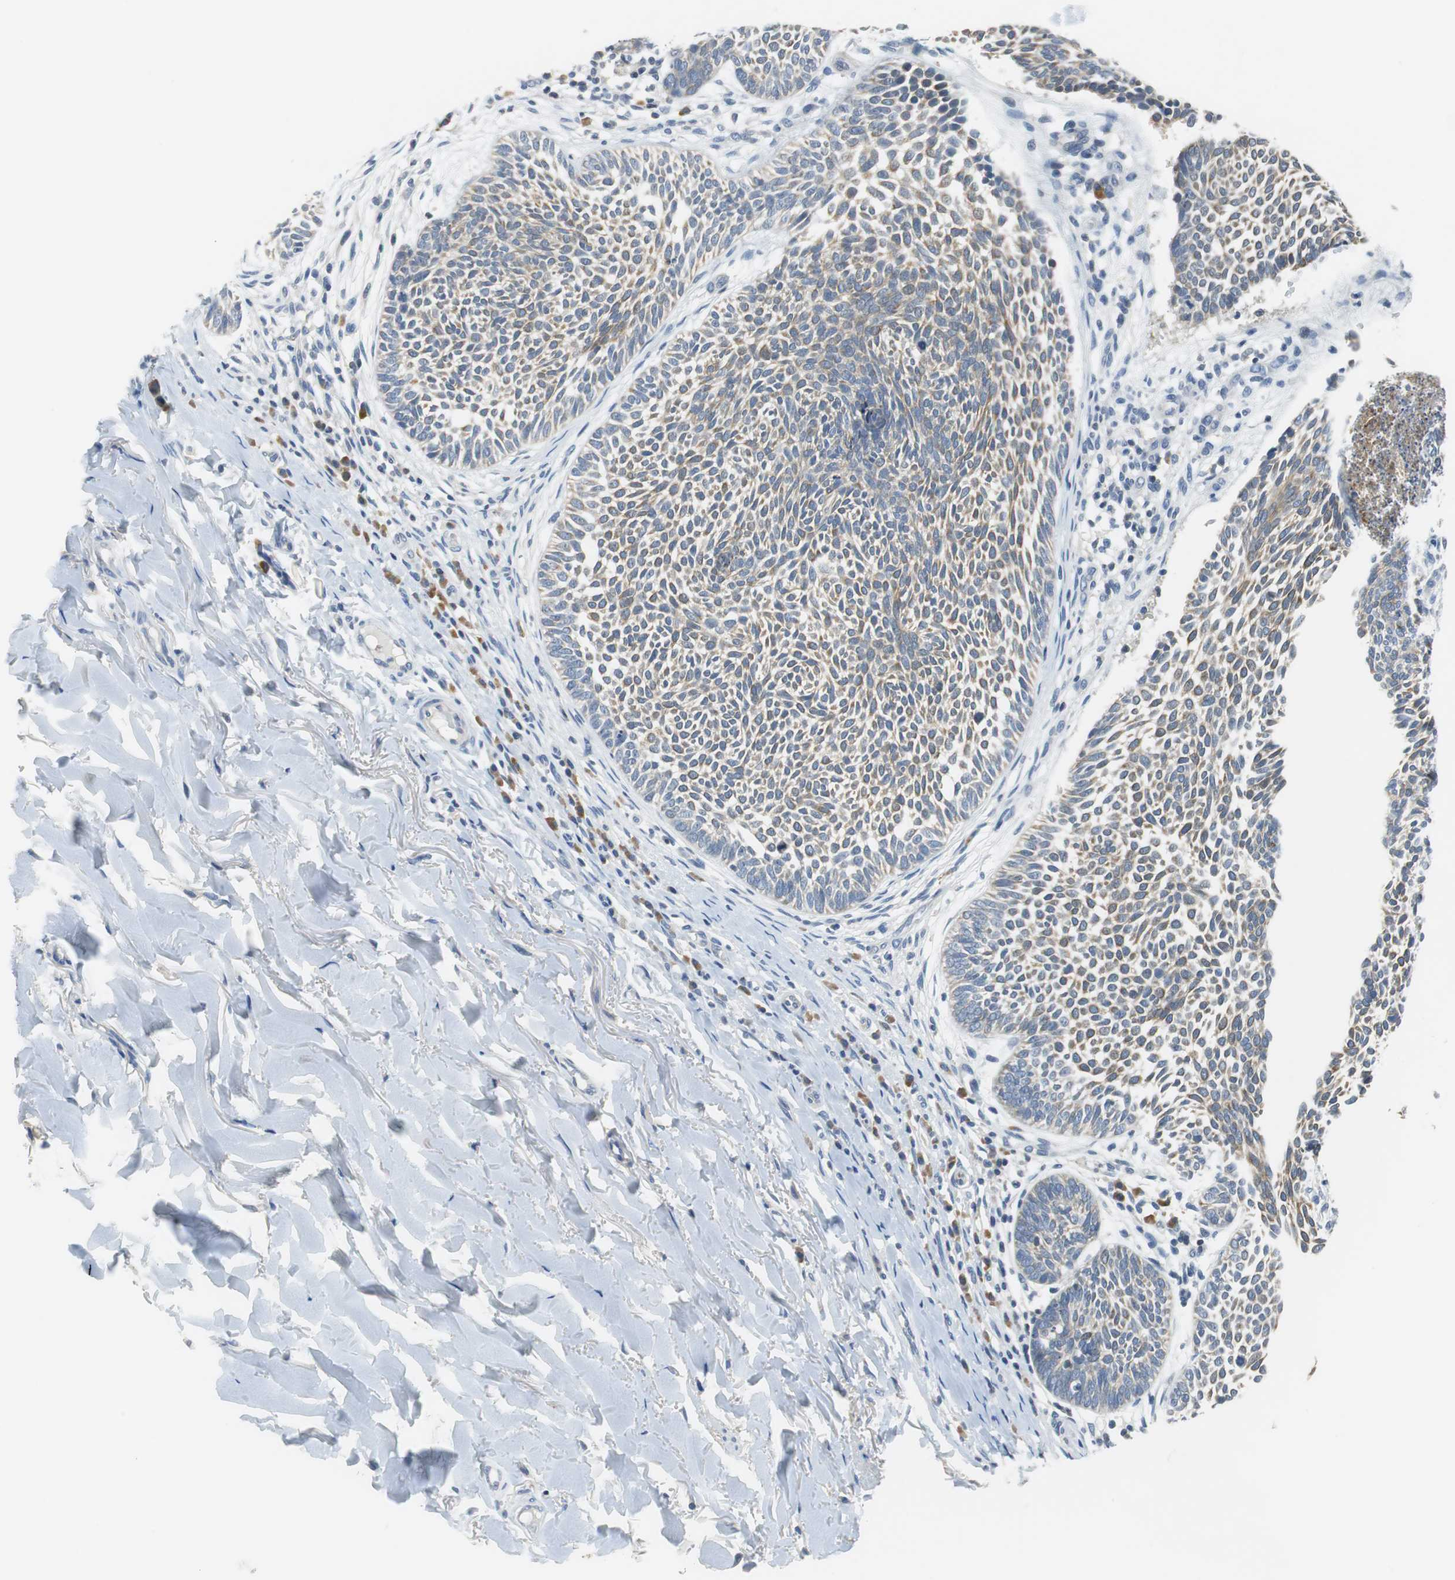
{"staining": {"intensity": "weak", "quantity": "25%-75%", "location": "cytoplasmic/membranous"}, "tissue": "skin cancer", "cell_type": "Tumor cells", "image_type": "cancer", "snomed": [{"axis": "morphology", "description": "Normal tissue, NOS"}, {"axis": "morphology", "description": "Basal cell carcinoma"}, {"axis": "topography", "description": "Skin"}], "caption": "A brown stain shows weak cytoplasmic/membranous positivity of a protein in human skin cancer tumor cells.", "gene": "GLCCI1", "patient": {"sex": "male", "age": 87}}